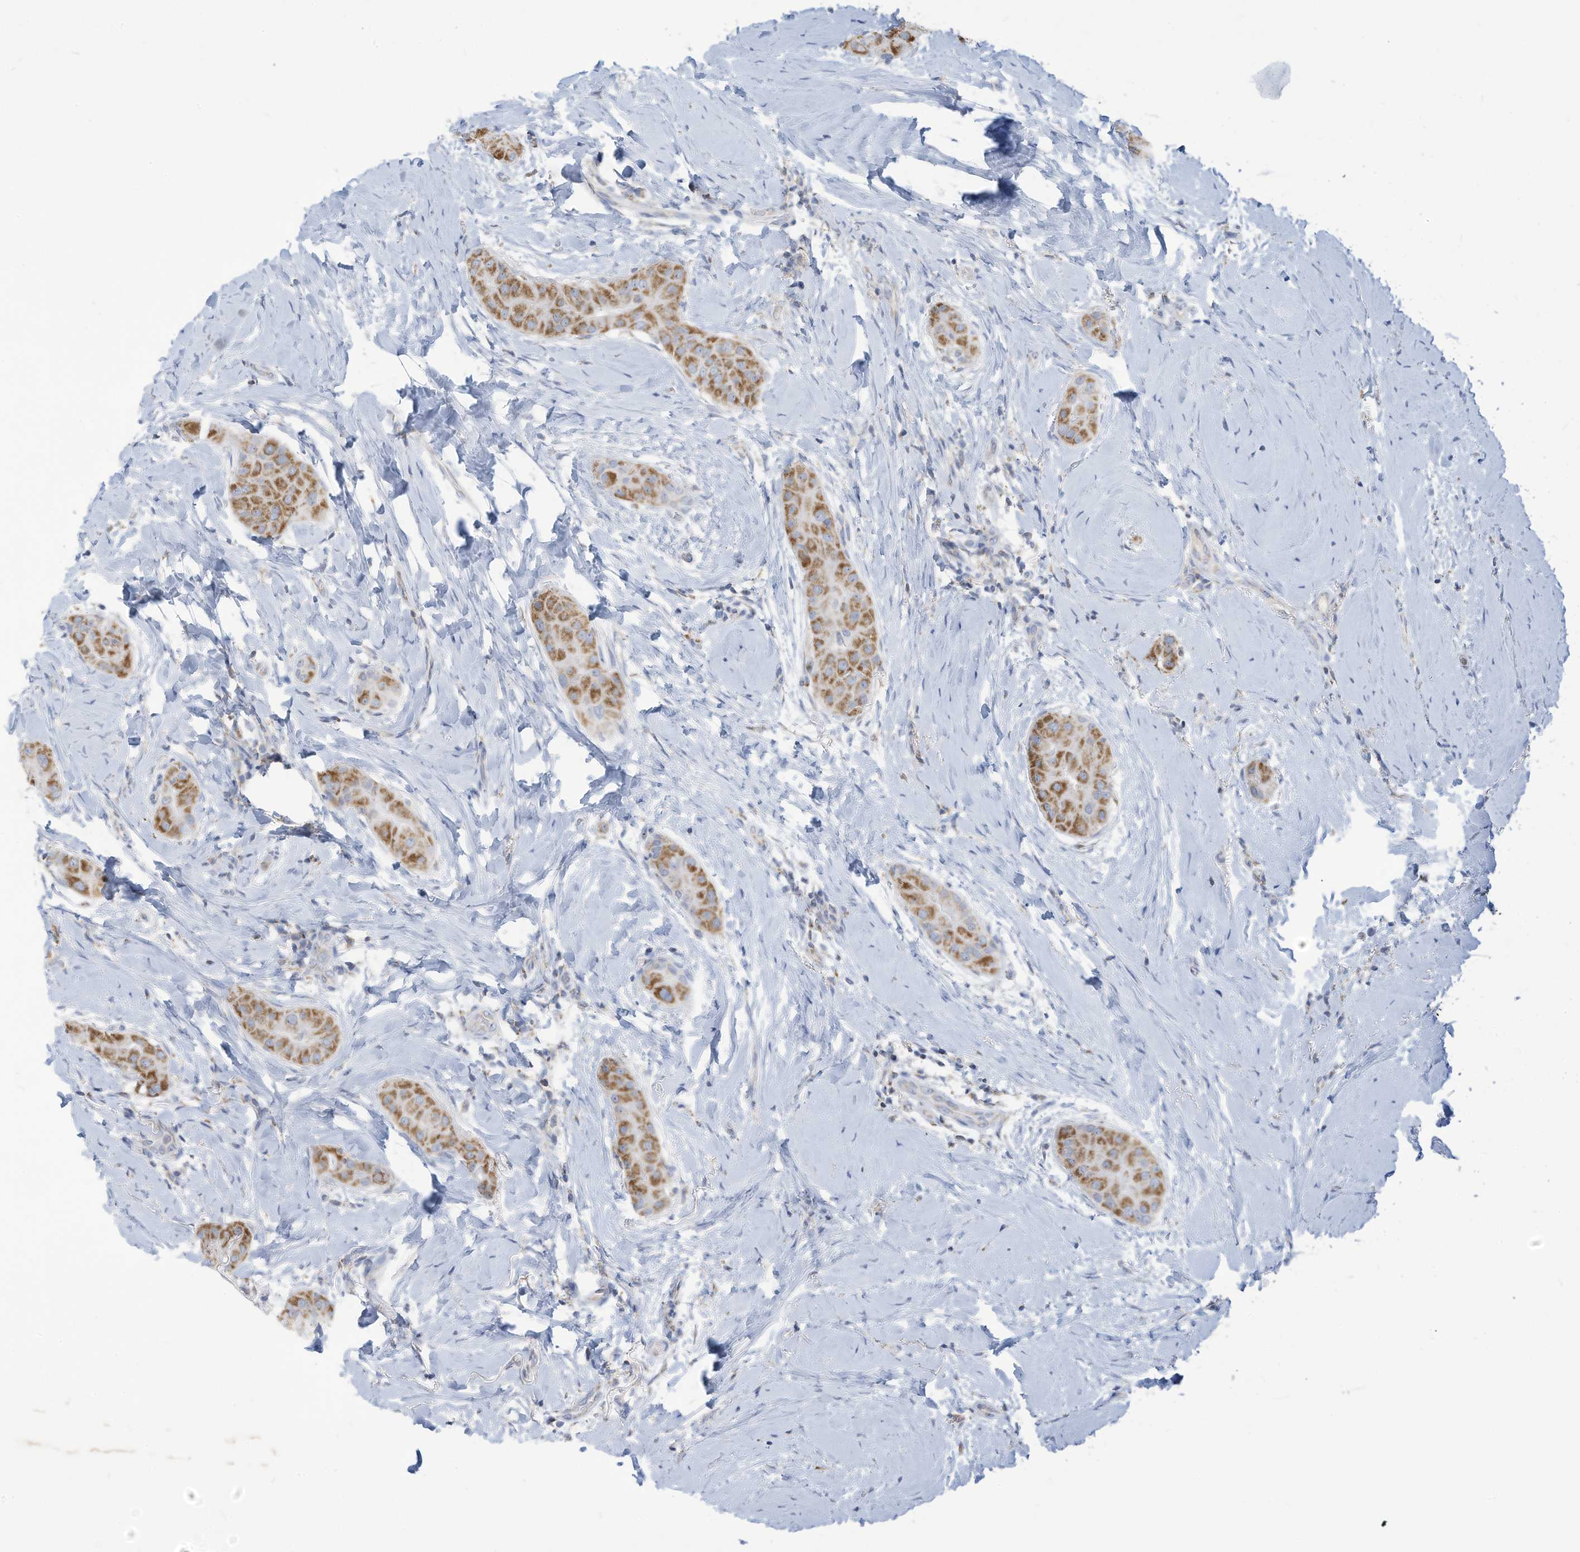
{"staining": {"intensity": "moderate", "quantity": ">75%", "location": "cytoplasmic/membranous"}, "tissue": "thyroid cancer", "cell_type": "Tumor cells", "image_type": "cancer", "snomed": [{"axis": "morphology", "description": "Papillary adenocarcinoma, NOS"}, {"axis": "topography", "description": "Thyroid gland"}], "caption": "This is a micrograph of IHC staining of thyroid papillary adenocarcinoma, which shows moderate staining in the cytoplasmic/membranous of tumor cells.", "gene": "NLN", "patient": {"sex": "male", "age": 33}}